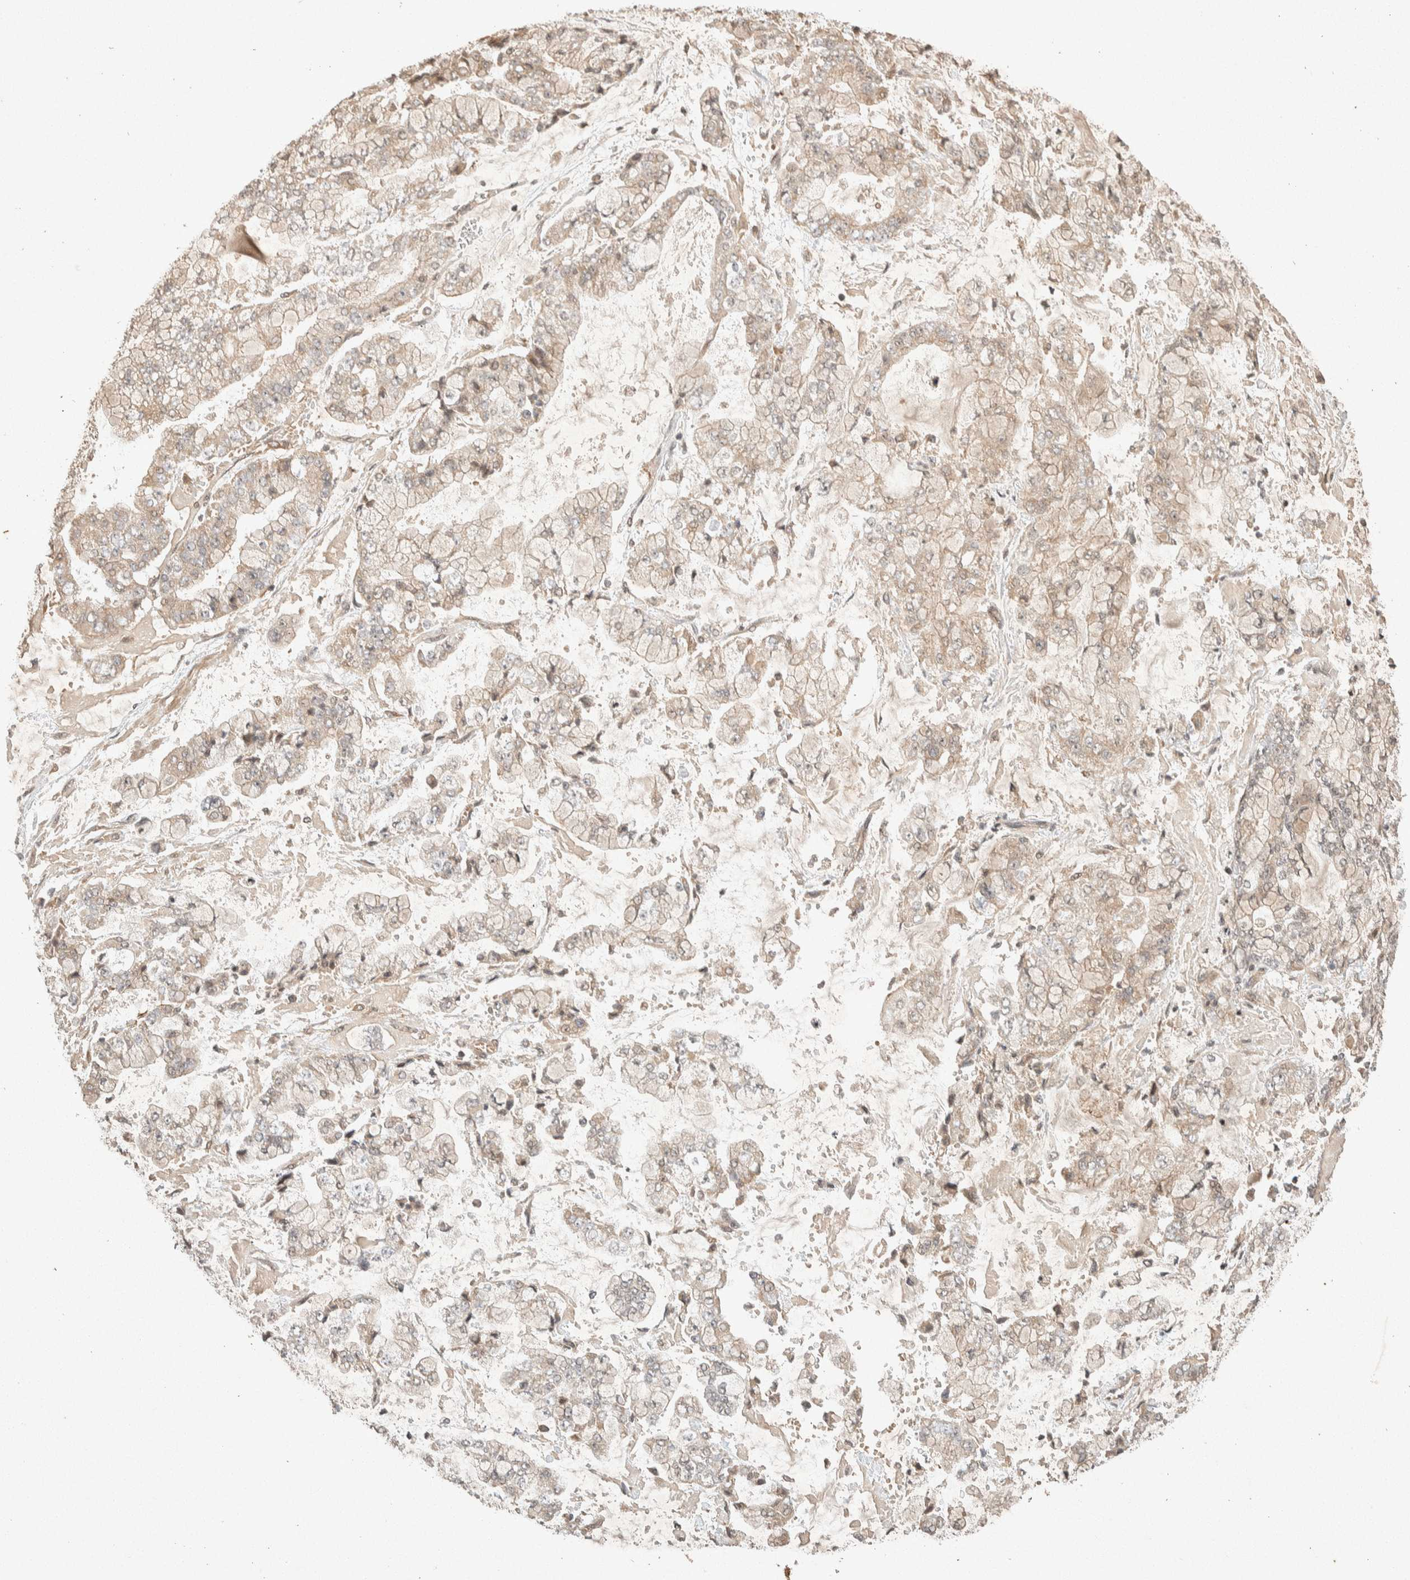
{"staining": {"intensity": "weak", "quantity": "<25%", "location": "cytoplasmic/membranous"}, "tissue": "stomach cancer", "cell_type": "Tumor cells", "image_type": "cancer", "snomed": [{"axis": "morphology", "description": "Adenocarcinoma, NOS"}, {"axis": "topography", "description": "Stomach"}], "caption": "This is an immunohistochemistry (IHC) photomicrograph of stomach adenocarcinoma. There is no positivity in tumor cells.", "gene": "THRA", "patient": {"sex": "male", "age": 76}}